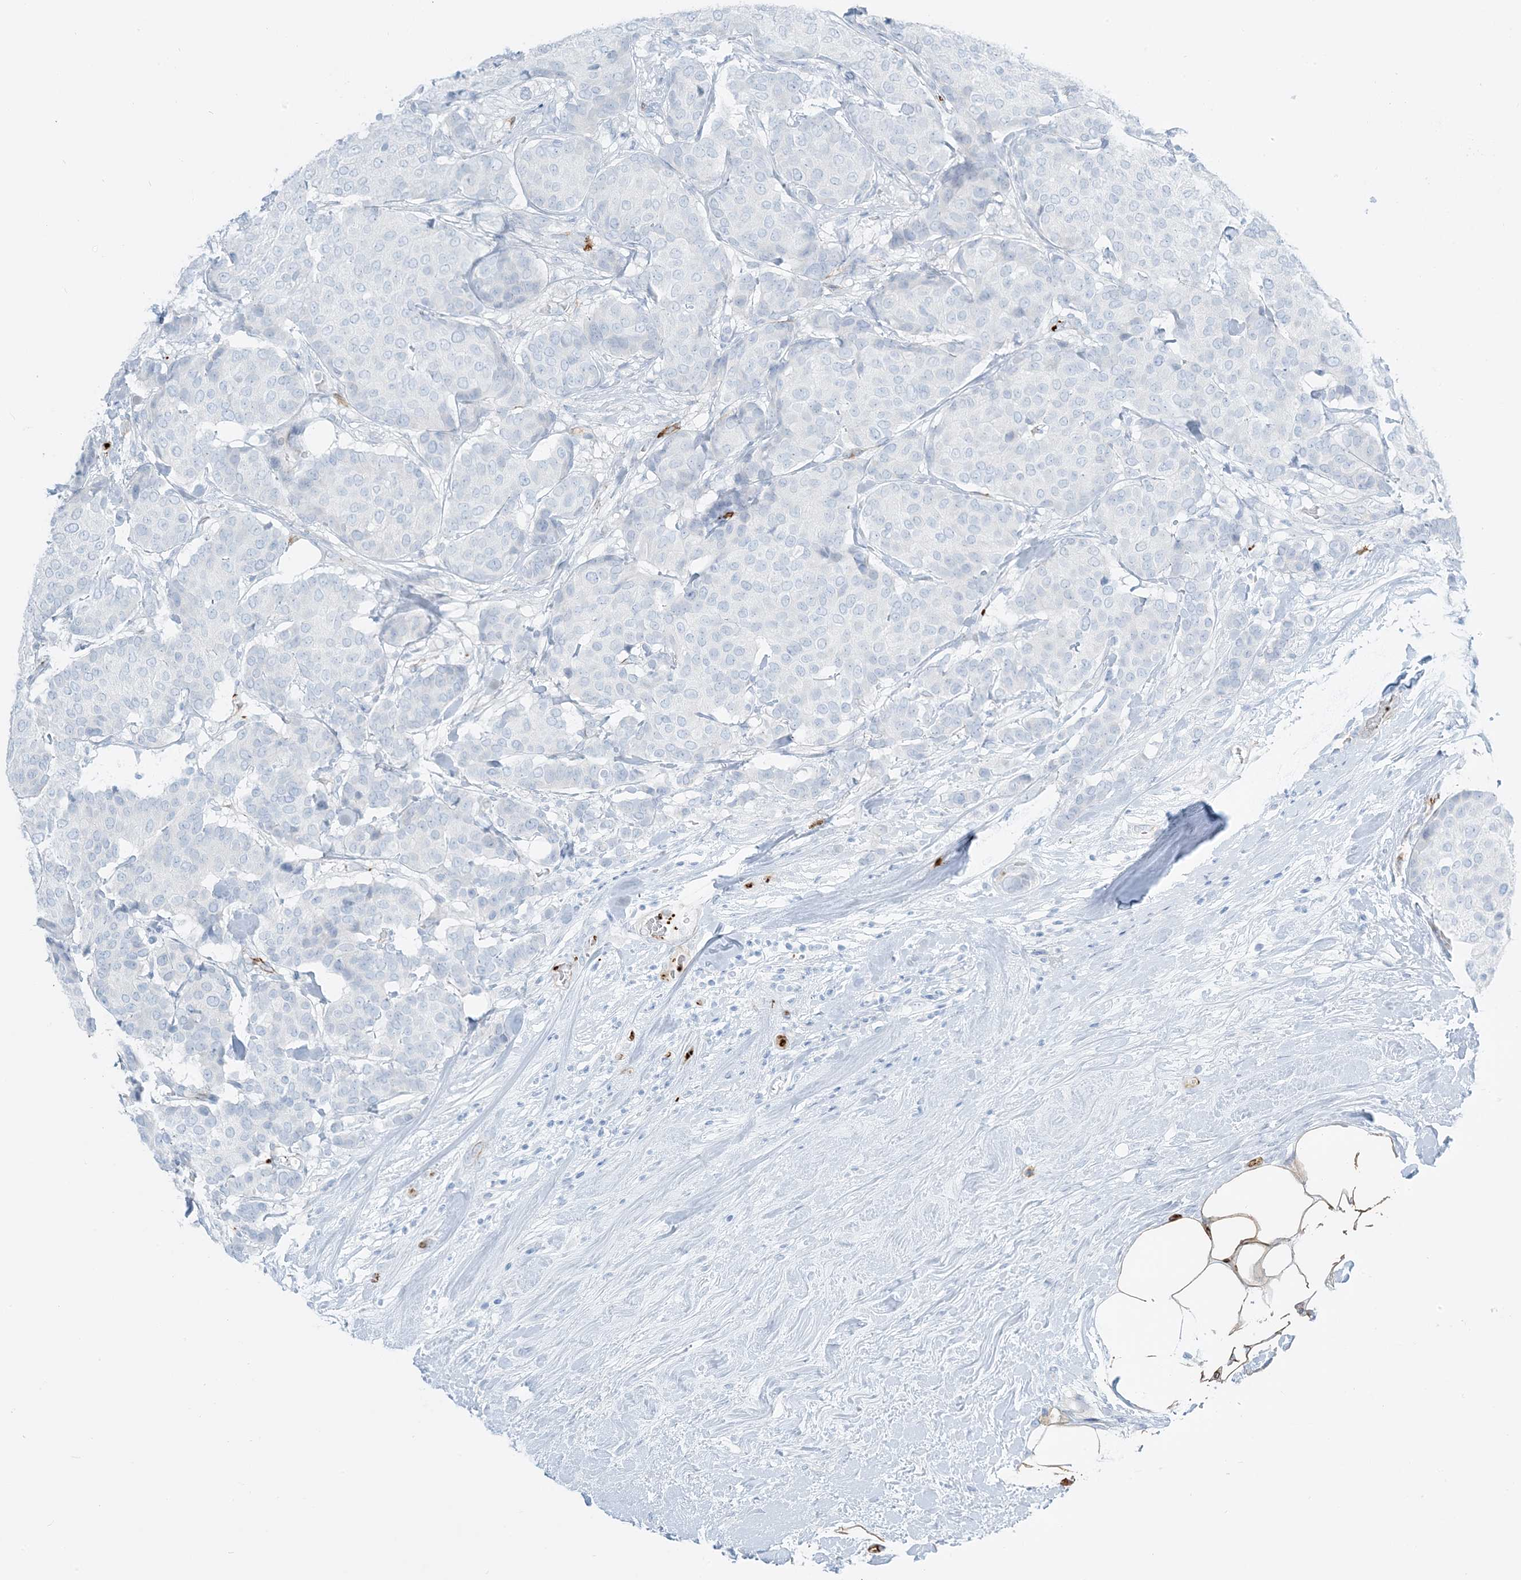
{"staining": {"intensity": "negative", "quantity": "none", "location": "none"}, "tissue": "breast cancer", "cell_type": "Tumor cells", "image_type": "cancer", "snomed": [{"axis": "morphology", "description": "Duct carcinoma"}, {"axis": "topography", "description": "Breast"}], "caption": "Micrograph shows no protein positivity in tumor cells of breast cancer tissue.", "gene": "EPS8L3", "patient": {"sex": "female", "age": 75}}